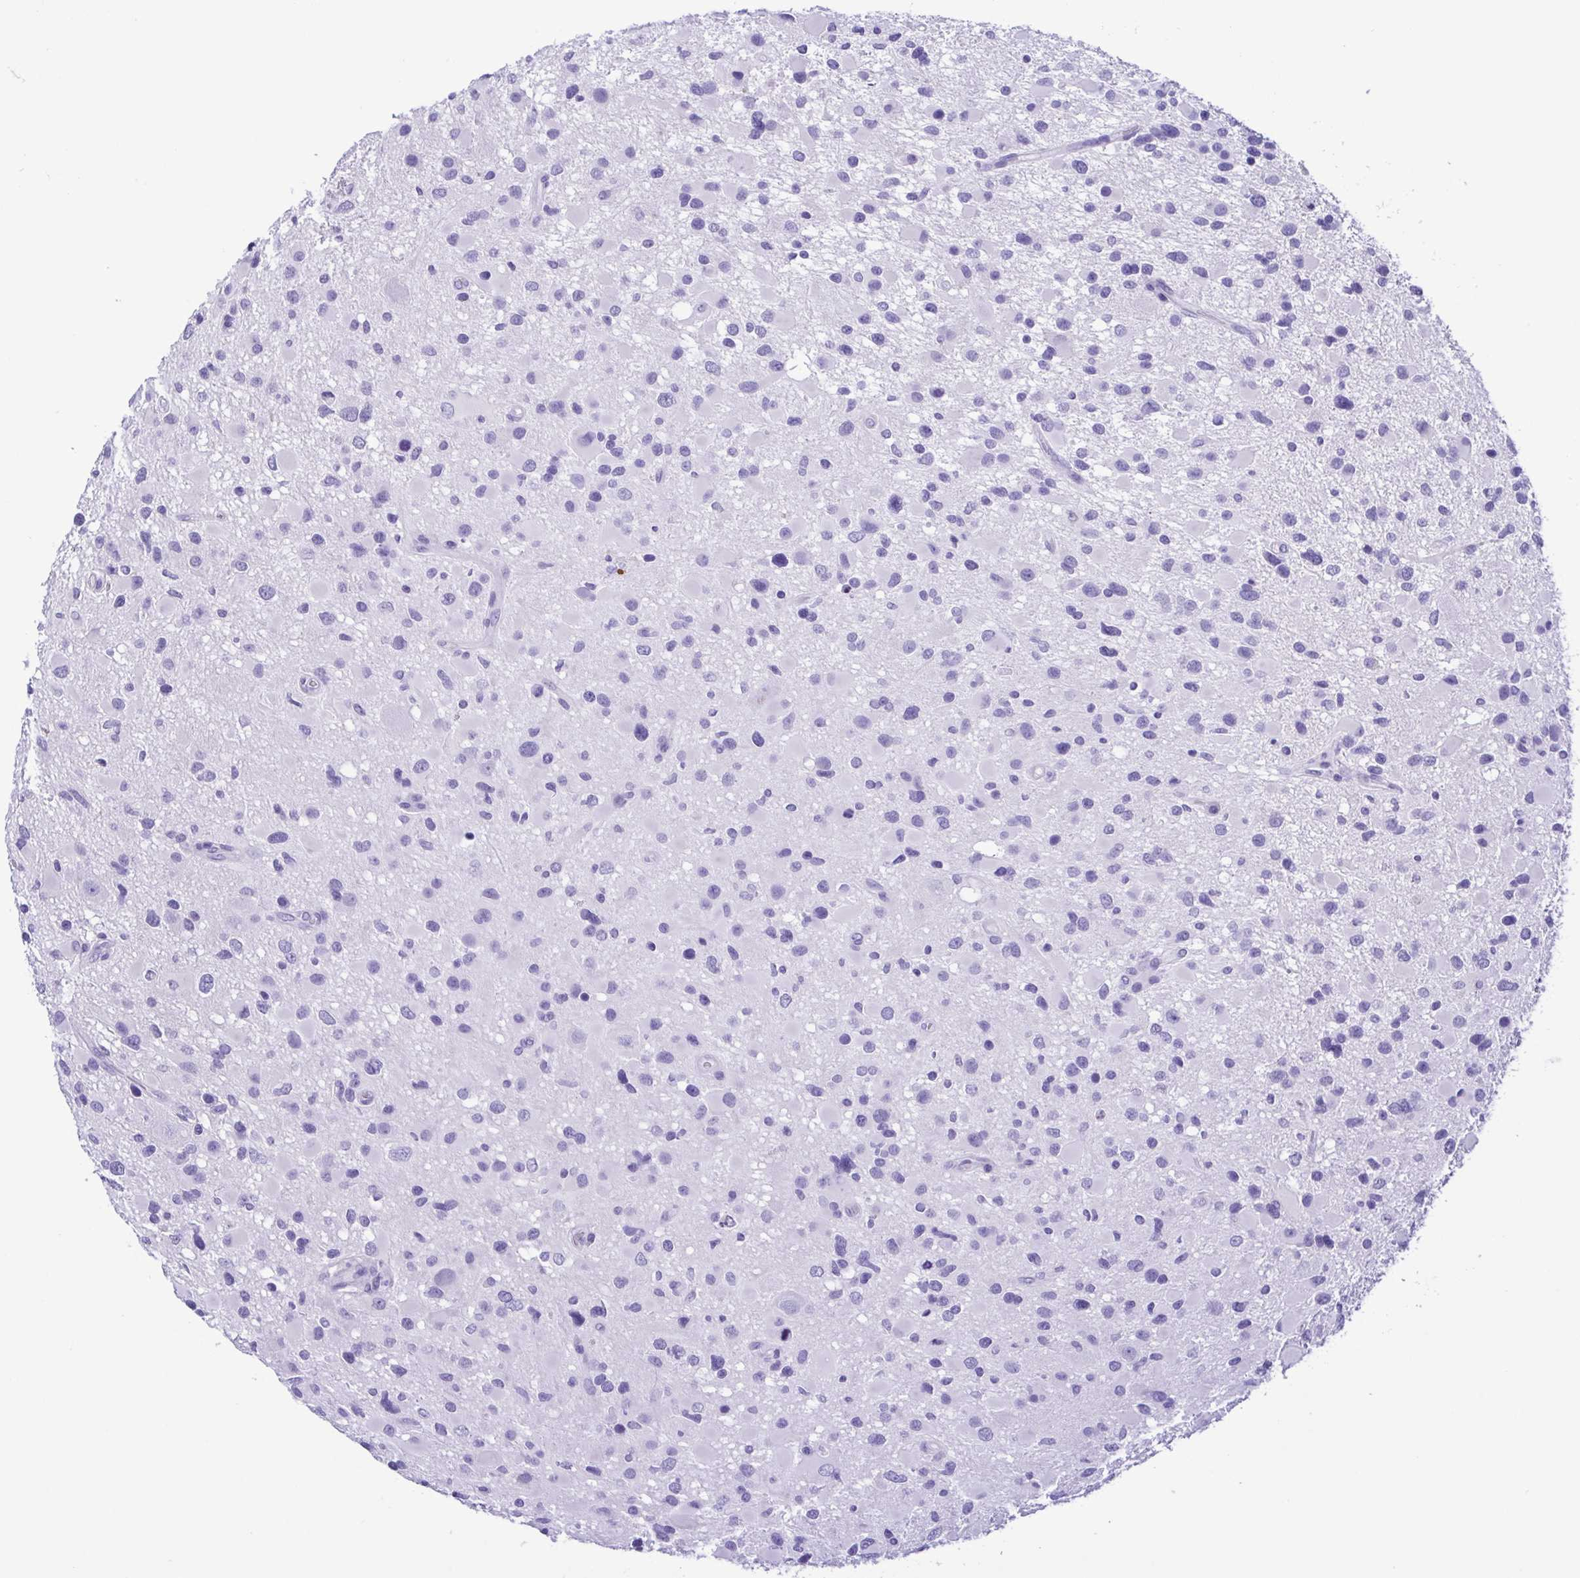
{"staining": {"intensity": "negative", "quantity": "none", "location": "none"}, "tissue": "glioma", "cell_type": "Tumor cells", "image_type": "cancer", "snomed": [{"axis": "morphology", "description": "Glioma, malignant, Low grade"}, {"axis": "topography", "description": "Brain"}], "caption": "Tumor cells are negative for brown protein staining in glioma.", "gene": "OVGP1", "patient": {"sex": "female", "age": 32}}